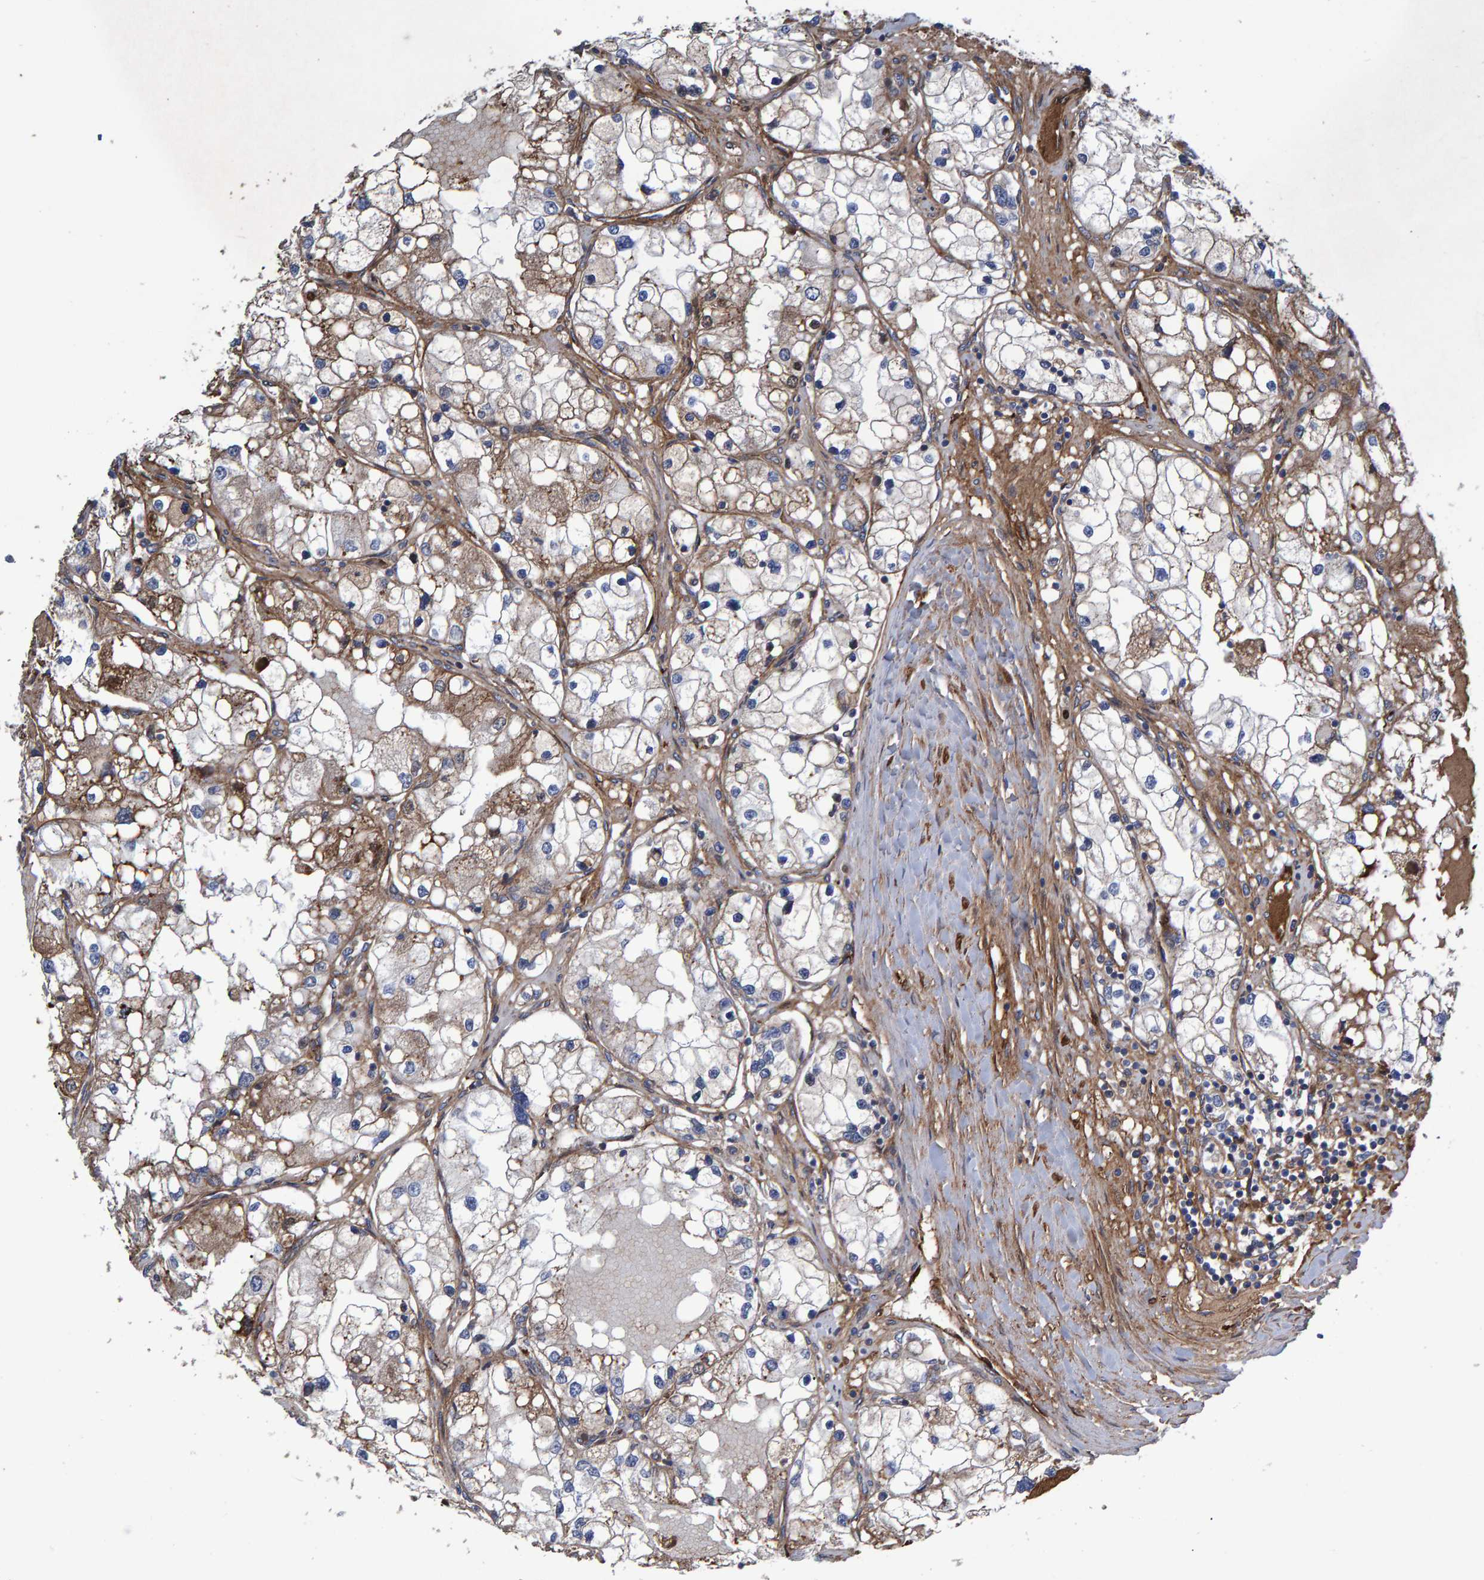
{"staining": {"intensity": "moderate", "quantity": ">75%", "location": "cytoplasmic/membranous"}, "tissue": "renal cancer", "cell_type": "Tumor cells", "image_type": "cancer", "snomed": [{"axis": "morphology", "description": "Adenocarcinoma, NOS"}, {"axis": "topography", "description": "Kidney"}], "caption": "Immunohistochemistry (IHC) image of renal cancer (adenocarcinoma) stained for a protein (brown), which displays medium levels of moderate cytoplasmic/membranous positivity in approximately >75% of tumor cells.", "gene": "SLIT2", "patient": {"sex": "male", "age": 68}}